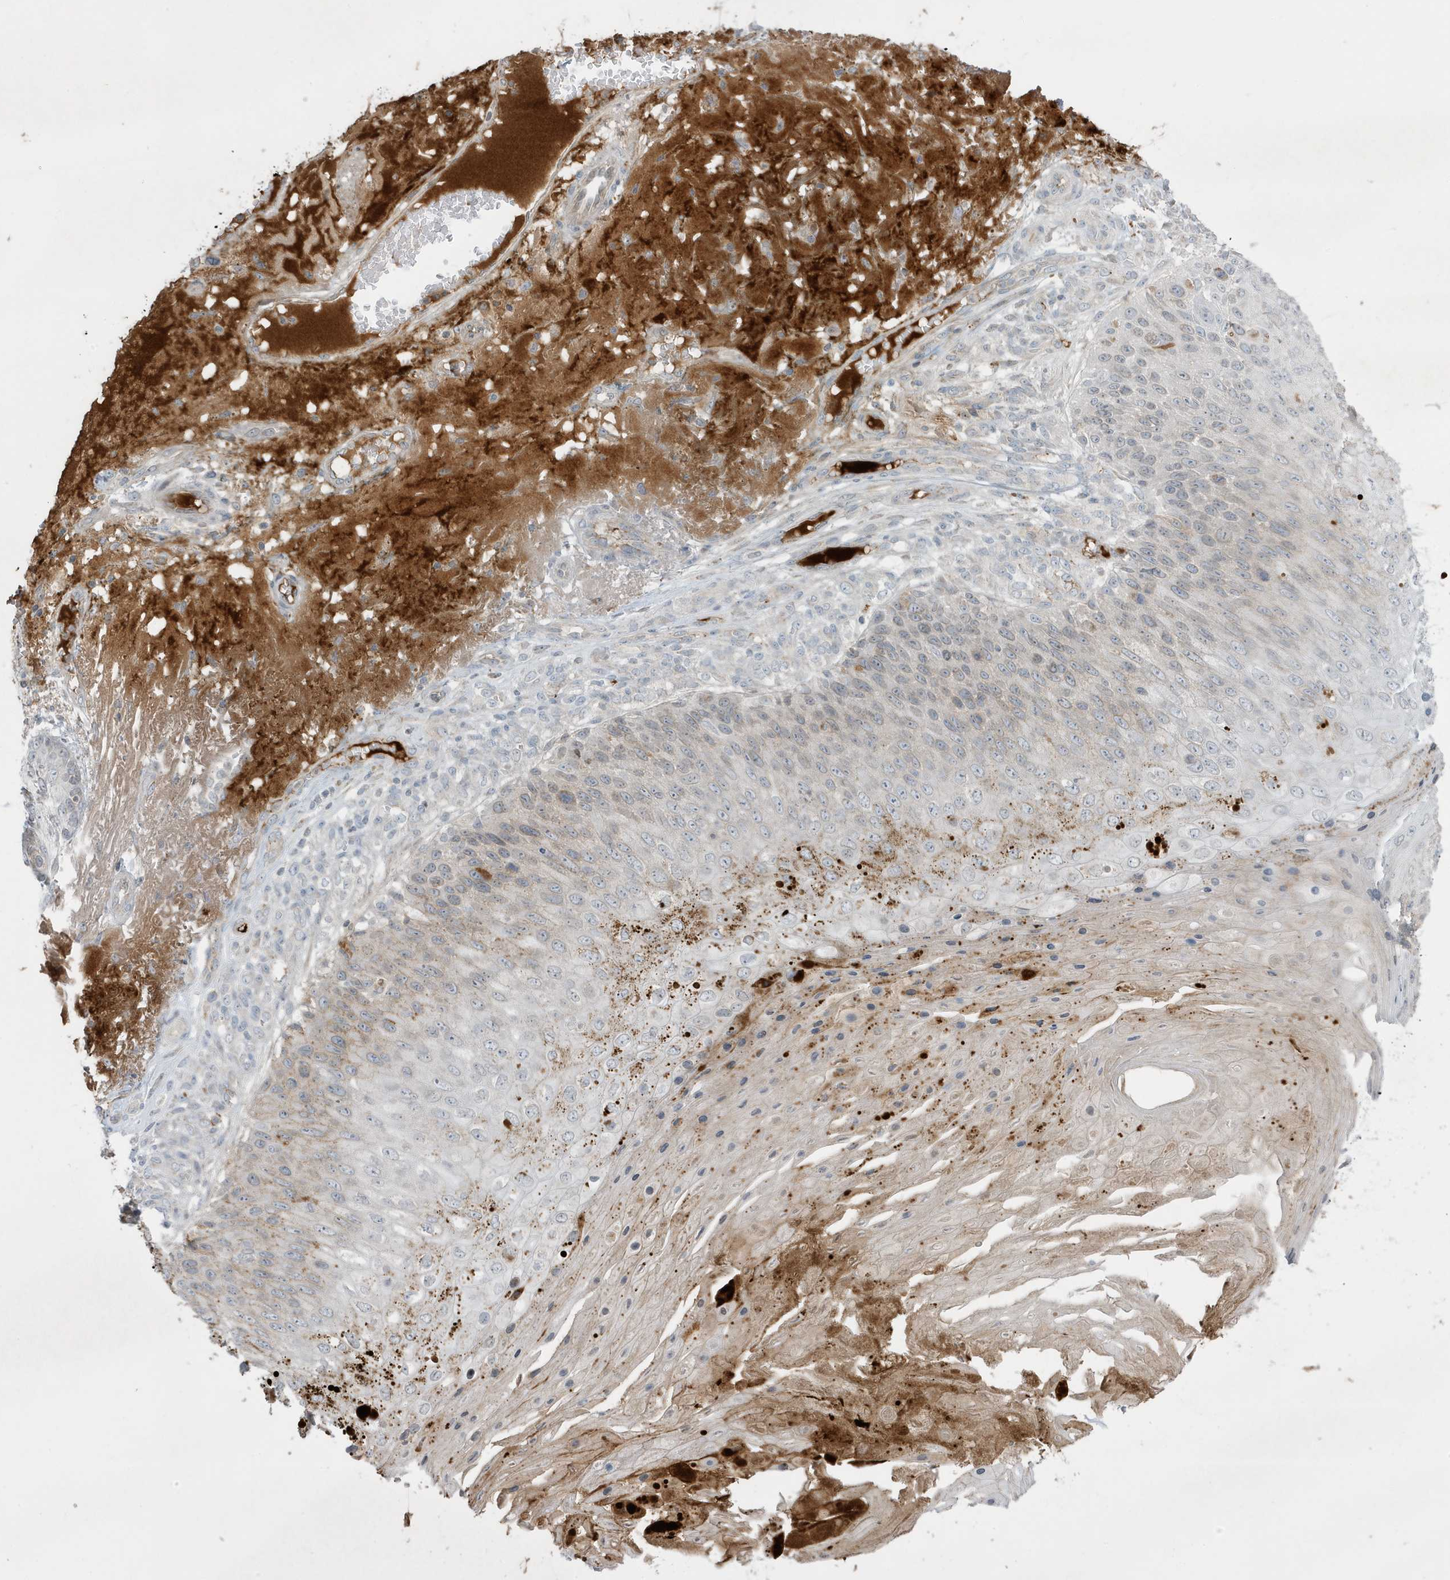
{"staining": {"intensity": "weak", "quantity": "<25%", "location": "cytoplasmic/membranous"}, "tissue": "skin cancer", "cell_type": "Tumor cells", "image_type": "cancer", "snomed": [{"axis": "morphology", "description": "Squamous cell carcinoma, NOS"}, {"axis": "topography", "description": "Skin"}], "caption": "IHC histopathology image of neoplastic tissue: human squamous cell carcinoma (skin) stained with DAB (3,3'-diaminobenzidine) exhibits no significant protein staining in tumor cells.", "gene": "FNDC1", "patient": {"sex": "female", "age": 88}}